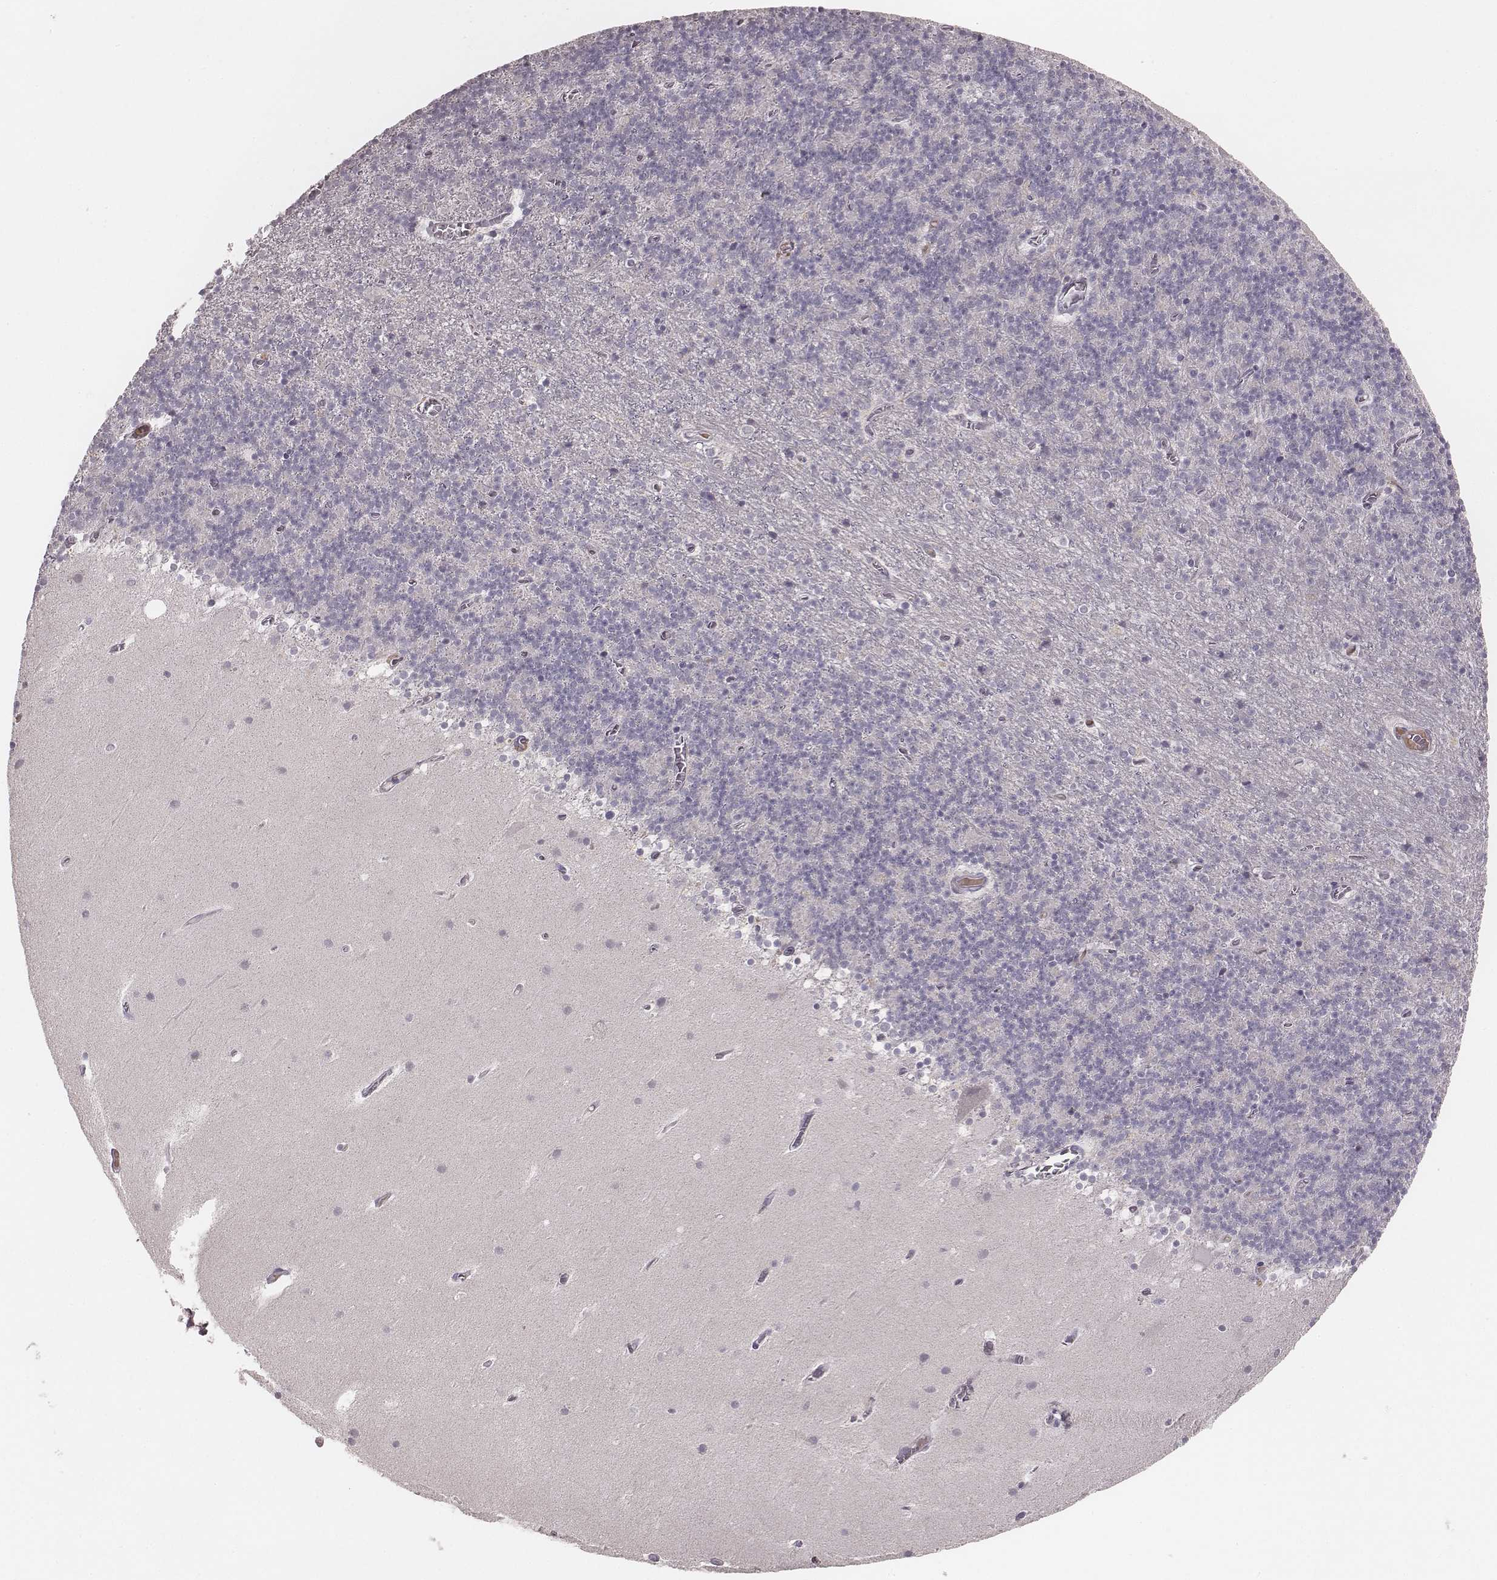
{"staining": {"intensity": "negative", "quantity": "none", "location": "none"}, "tissue": "cerebellum", "cell_type": "Cells in granular layer", "image_type": "normal", "snomed": [{"axis": "morphology", "description": "Normal tissue, NOS"}, {"axis": "topography", "description": "Cerebellum"}], "caption": "Cells in granular layer show no significant protein positivity in normal cerebellum.", "gene": "LY6K", "patient": {"sex": "male", "age": 70}}